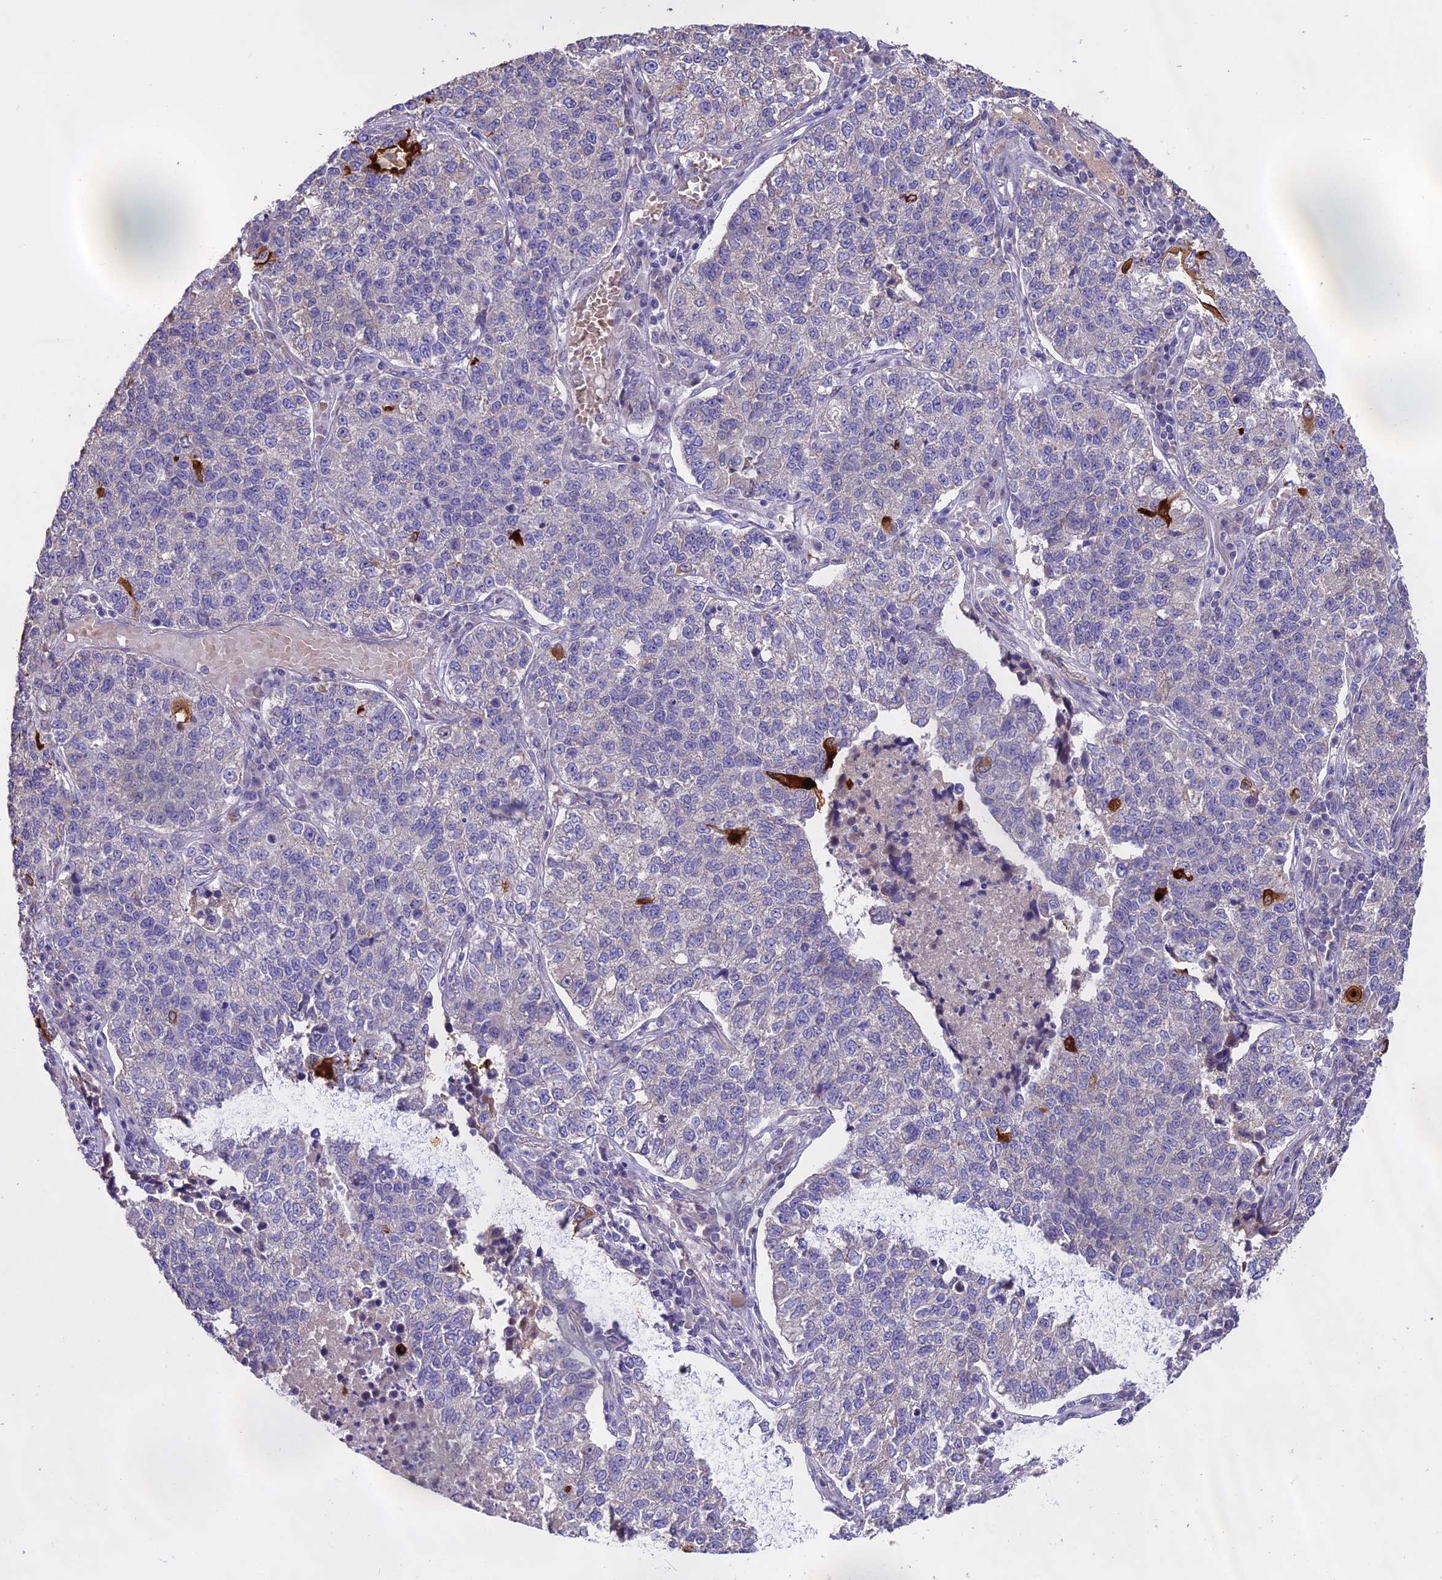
{"staining": {"intensity": "negative", "quantity": "none", "location": "none"}, "tissue": "lung cancer", "cell_type": "Tumor cells", "image_type": "cancer", "snomed": [{"axis": "morphology", "description": "Adenocarcinoma, NOS"}, {"axis": "topography", "description": "Lung"}], "caption": "Tumor cells are negative for brown protein staining in lung adenocarcinoma.", "gene": "WFDC2", "patient": {"sex": "male", "age": 49}}